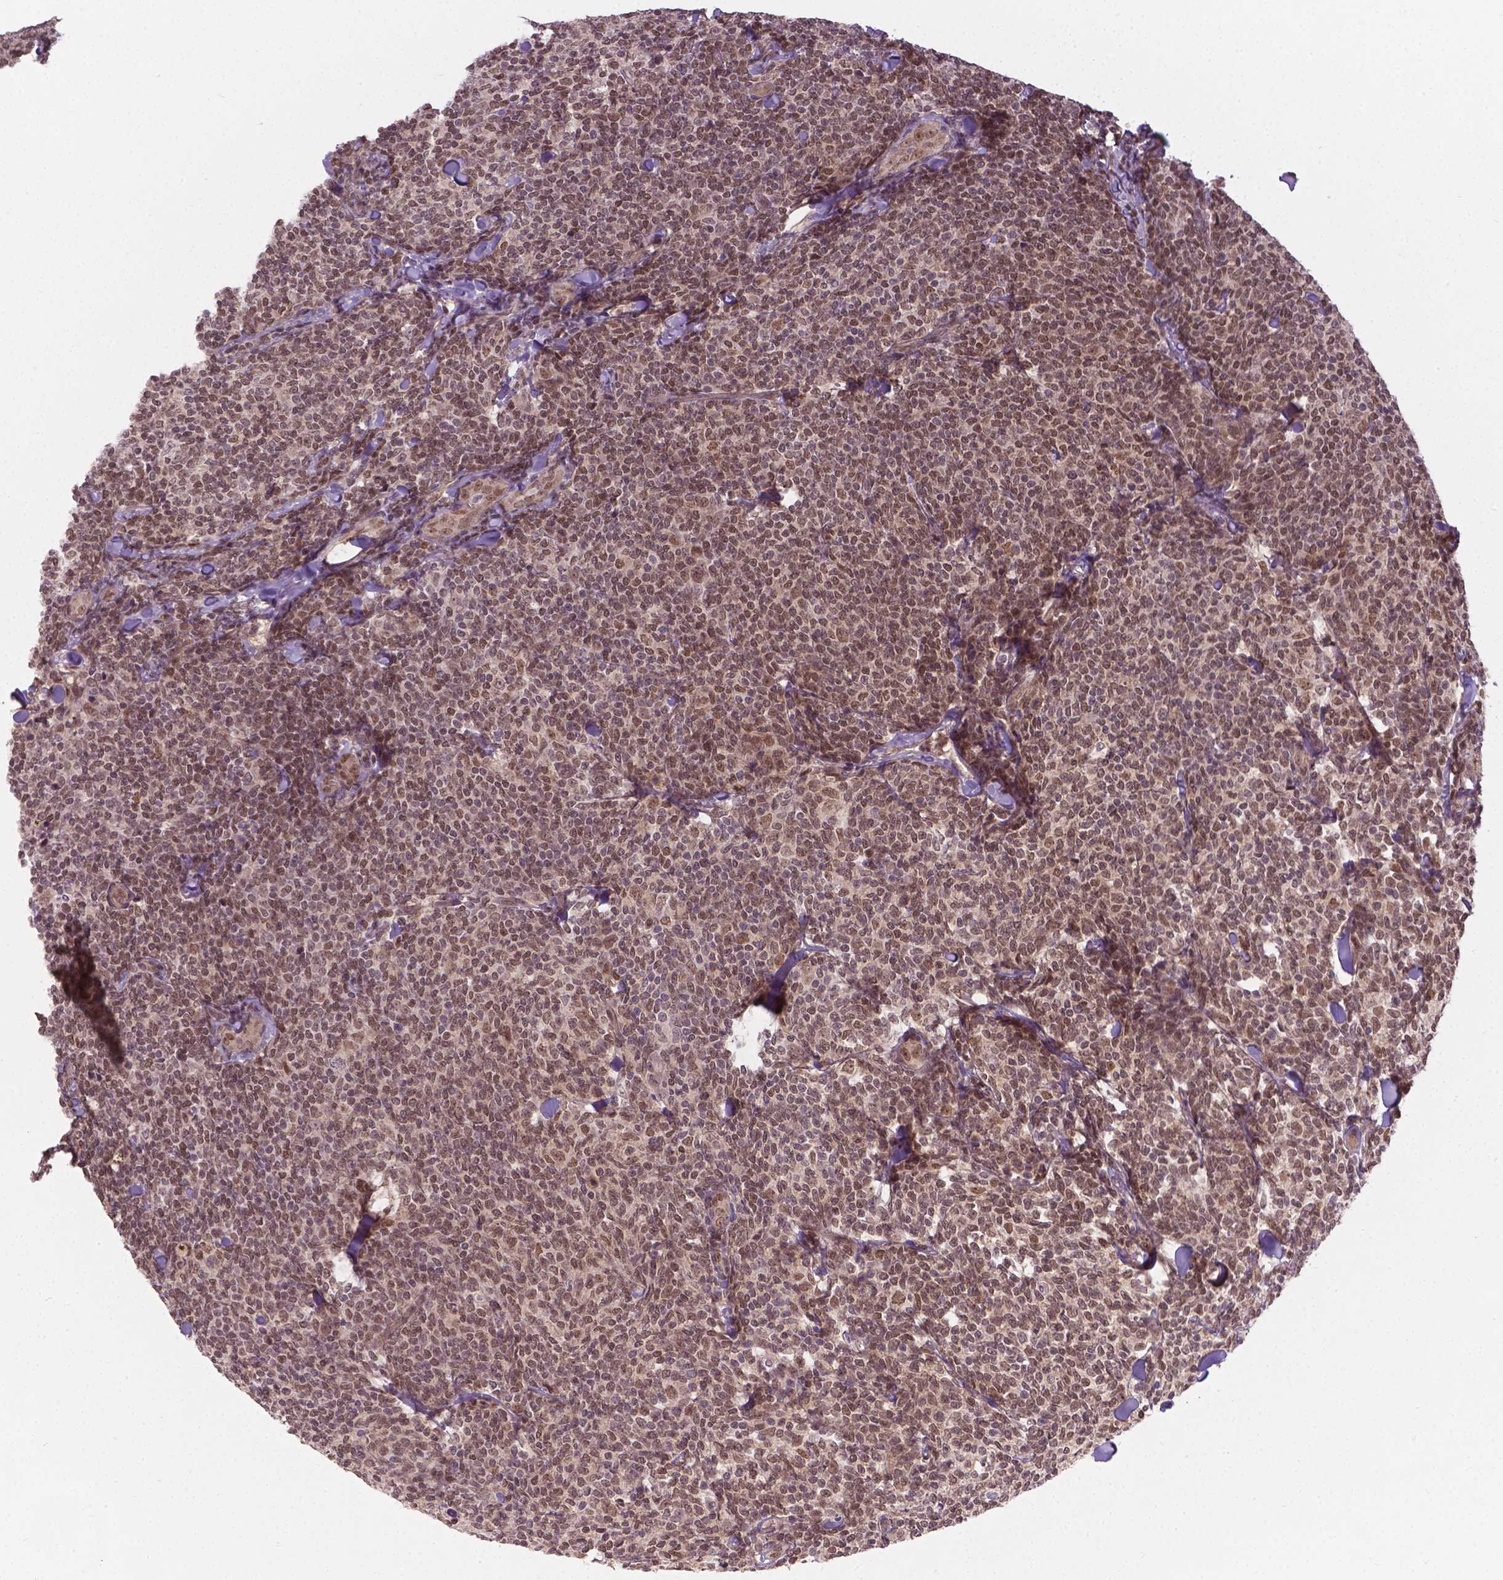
{"staining": {"intensity": "moderate", "quantity": ">75%", "location": "nuclear"}, "tissue": "lymphoma", "cell_type": "Tumor cells", "image_type": "cancer", "snomed": [{"axis": "morphology", "description": "Malignant lymphoma, non-Hodgkin's type, Low grade"}, {"axis": "topography", "description": "Lymph node"}], "caption": "Moderate nuclear expression for a protein is appreciated in approximately >75% of tumor cells of malignant lymphoma, non-Hodgkin's type (low-grade) using immunohistochemistry (IHC).", "gene": "ANKRD54", "patient": {"sex": "female", "age": 56}}